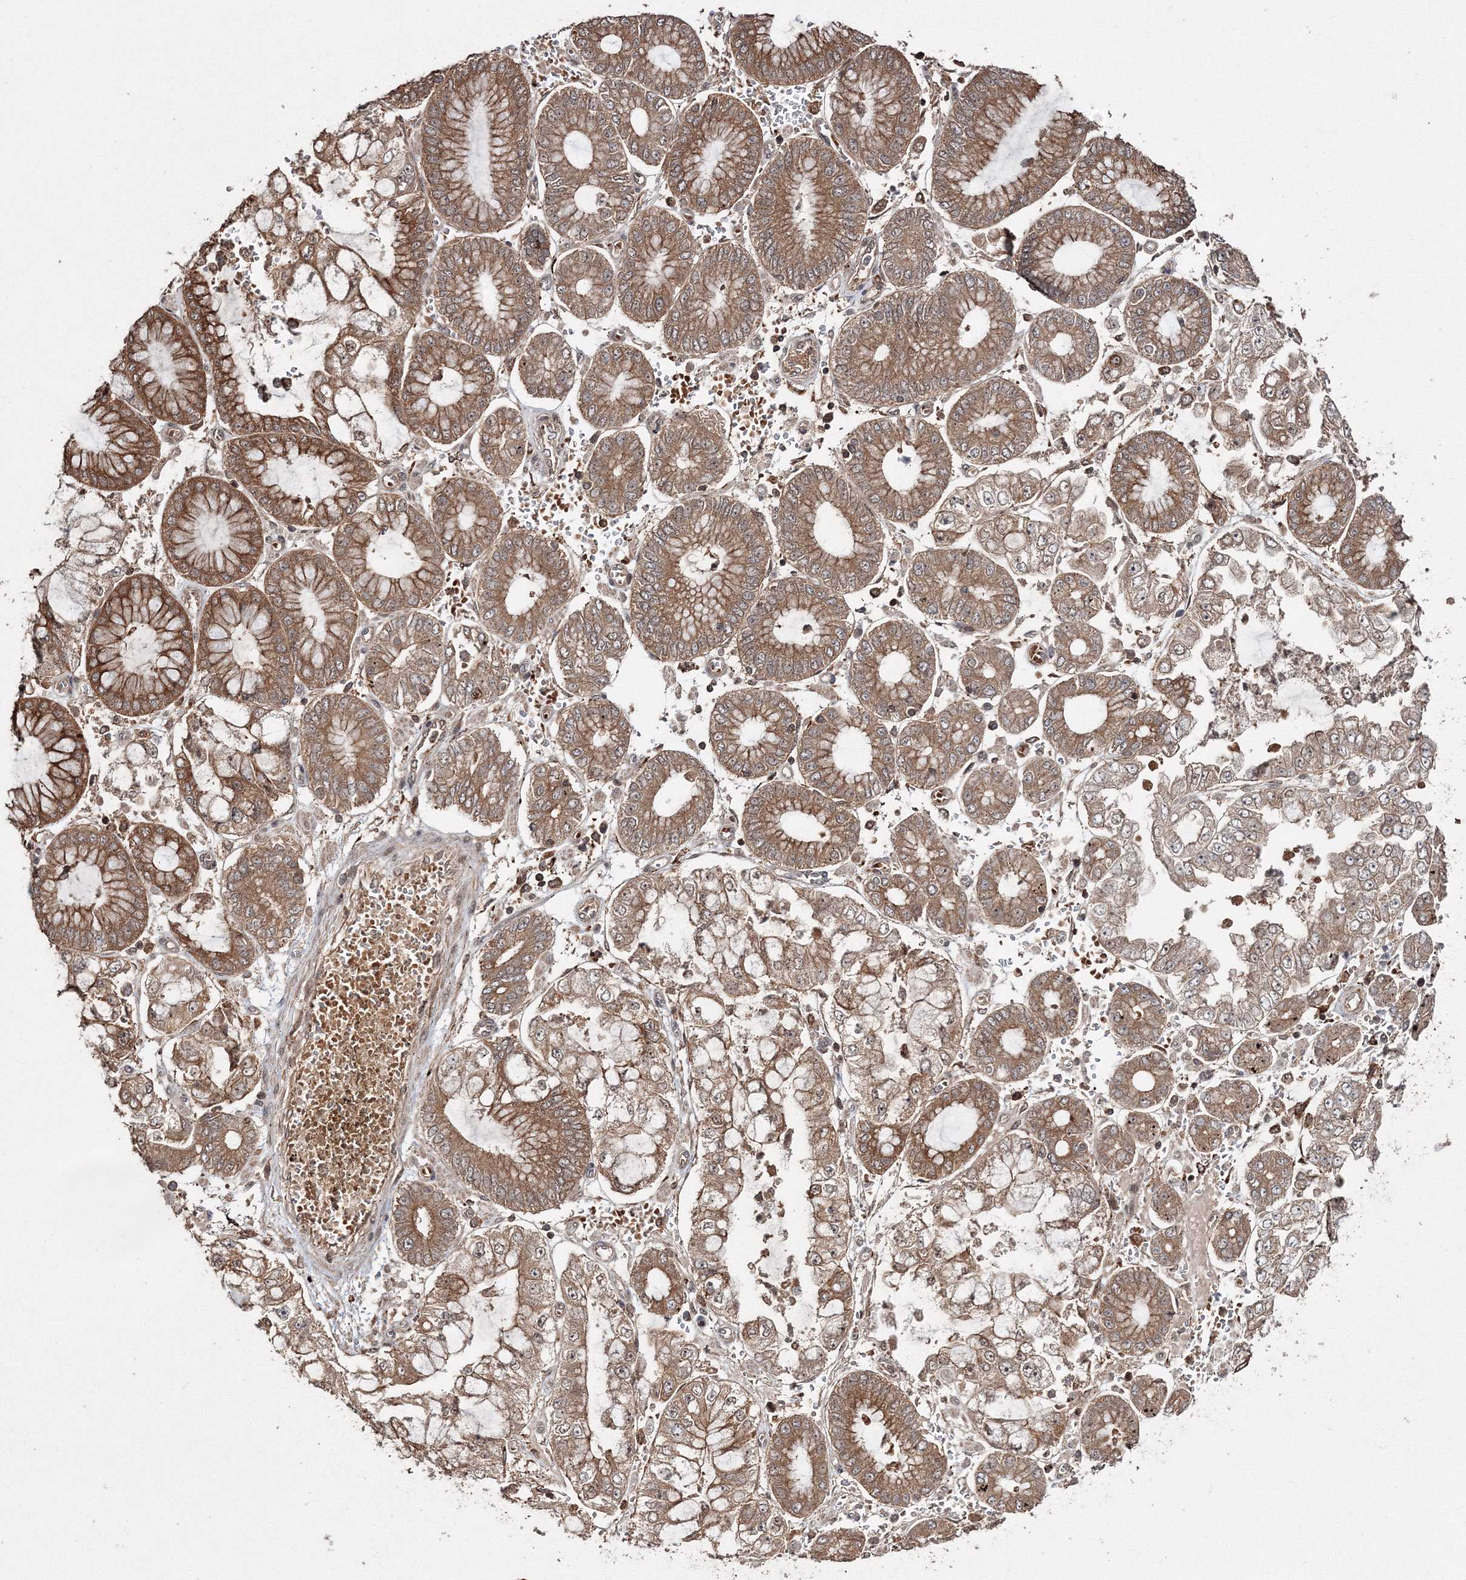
{"staining": {"intensity": "moderate", "quantity": ">75%", "location": "cytoplasmic/membranous"}, "tissue": "stomach cancer", "cell_type": "Tumor cells", "image_type": "cancer", "snomed": [{"axis": "morphology", "description": "Adenocarcinoma, NOS"}, {"axis": "topography", "description": "Stomach"}], "caption": "Approximately >75% of tumor cells in stomach cancer (adenocarcinoma) demonstrate moderate cytoplasmic/membranous protein staining as visualized by brown immunohistochemical staining.", "gene": "DDO", "patient": {"sex": "male", "age": 76}}